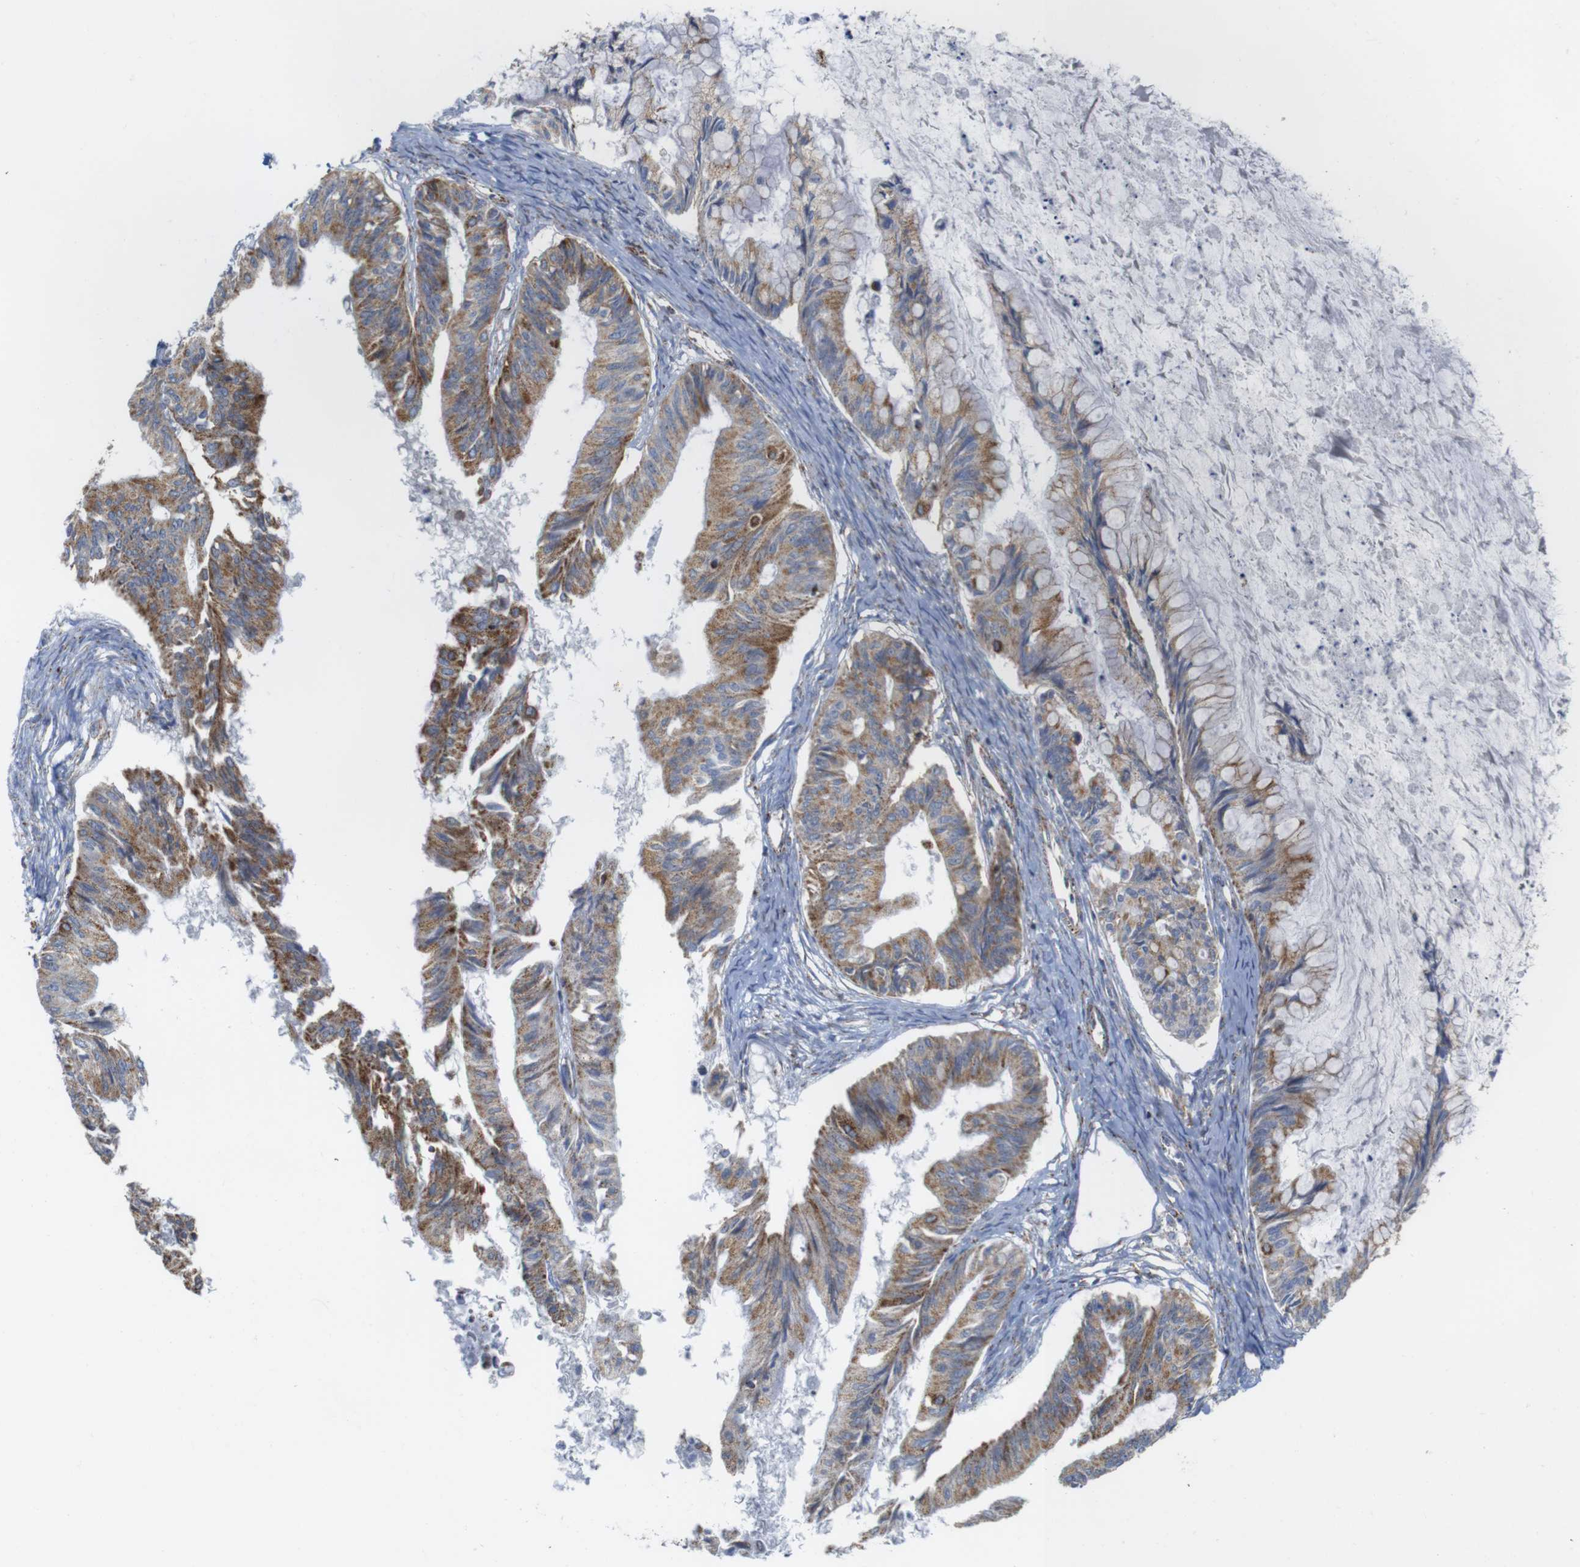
{"staining": {"intensity": "moderate", "quantity": ">75%", "location": "cytoplasmic/membranous"}, "tissue": "ovarian cancer", "cell_type": "Tumor cells", "image_type": "cancer", "snomed": [{"axis": "morphology", "description": "Cystadenocarcinoma, mucinous, NOS"}, {"axis": "topography", "description": "Ovary"}], "caption": "Protein expression analysis of human ovarian cancer reveals moderate cytoplasmic/membranous staining in approximately >75% of tumor cells. The staining is performed using DAB brown chromogen to label protein expression. The nuclei are counter-stained blue using hematoxylin.", "gene": "TMEM192", "patient": {"sex": "female", "age": 57}}